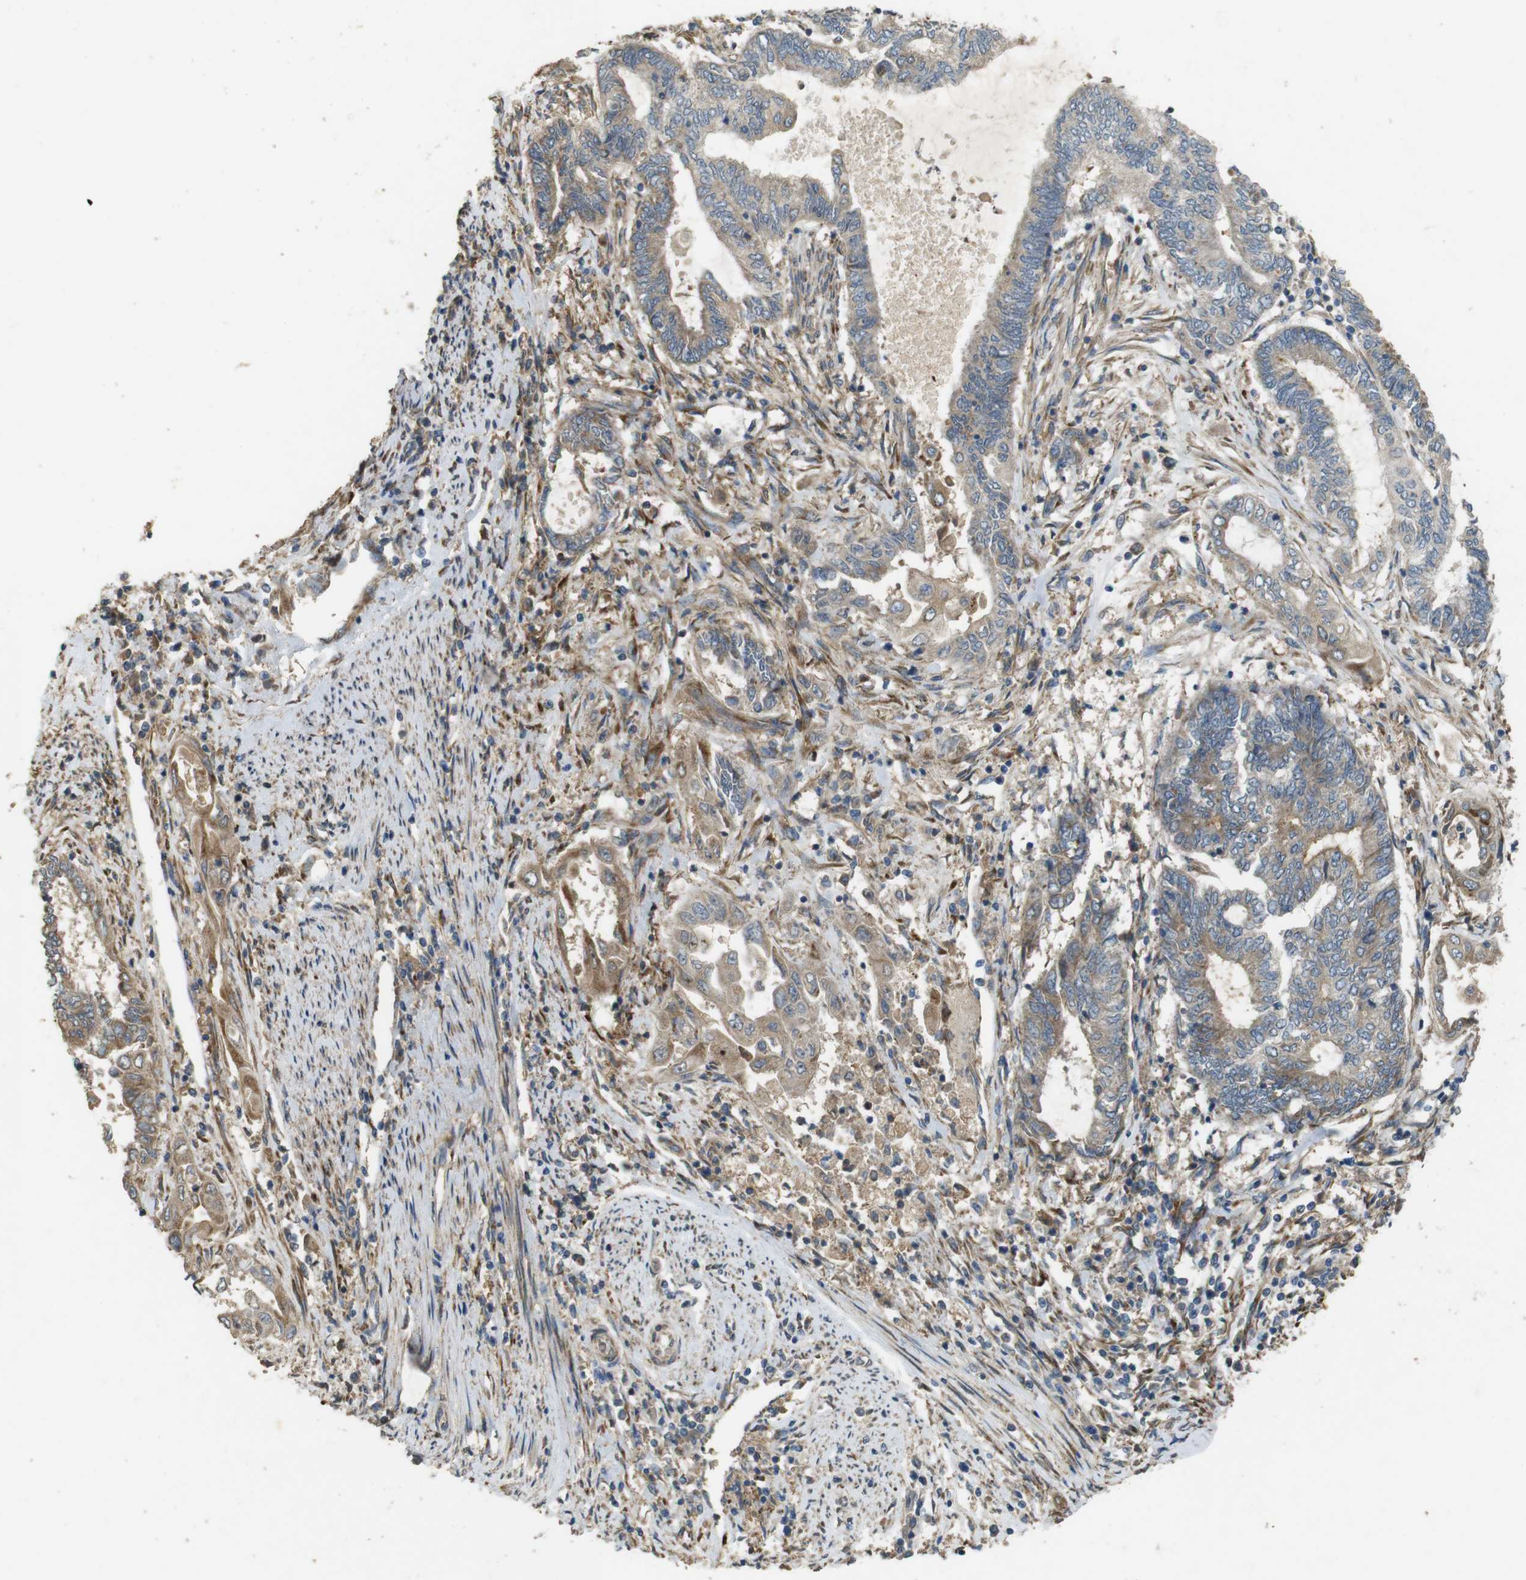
{"staining": {"intensity": "moderate", "quantity": ">75%", "location": "cytoplasmic/membranous"}, "tissue": "endometrial cancer", "cell_type": "Tumor cells", "image_type": "cancer", "snomed": [{"axis": "morphology", "description": "Adenocarcinoma, NOS"}, {"axis": "topography", "description": "Uterus"}, {"axis": "topography", "description": "Endometrium"}], "caption": "Moderate cytoplasmic/membranous positivity is seen in about >75% of tumor cells in adenocarcinoma (endometrial). The staining was performed using DAB (3,3'-diaminobenzidine), with brown indicating positive protein expression. Nuclei are stained blue with hematoxylin.", "gene": "ARHGAP24", "patient": {"sex": "female", "age": 70}}